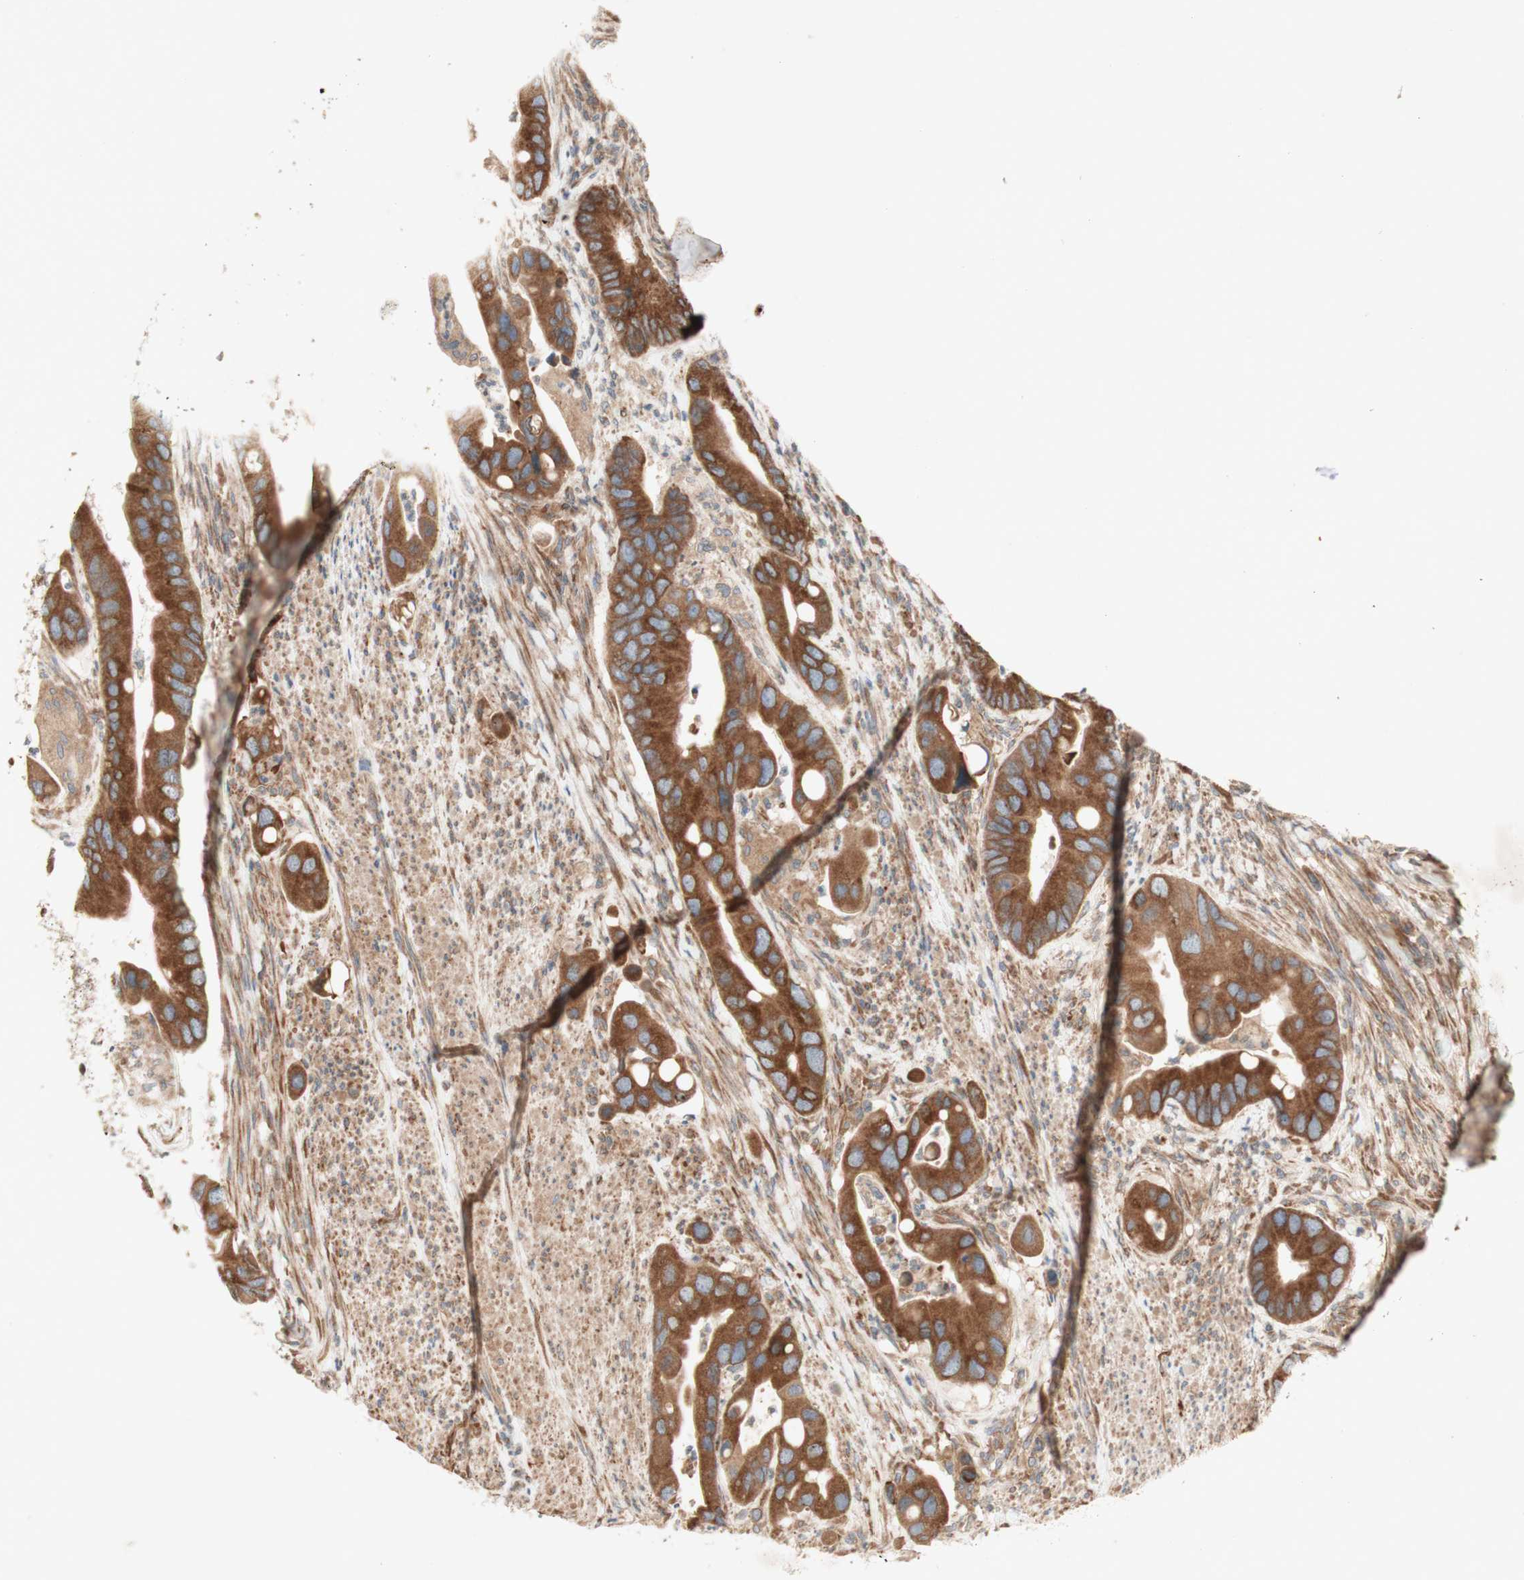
{"staining": {"intensity": "moderate", "quantity": ">75%", "location": "cytoplasmic/membranous"}, "tissue": "colorectal cancer", "cell_type": "Tumor cells", "image_type": "cancer", "snomed": [{"axis": "morphology", "description": "Adenocarcinoma, NOS"}, {"axis": "topography", "description": "Rectum"}], "caption": "Tumor cells show medium levels of moderate cytoplasmic/membranous expression in approximately >75% of cells in human colorectal cancer. The staining is performed using DAB (3,3'-diaminobenzidine) brown chromogen to label protein expression. The nuclei are counter-stained blue using hematoxylin.", "gene": "SOCS2", "patient": {"sex": "female", "age": 57}}